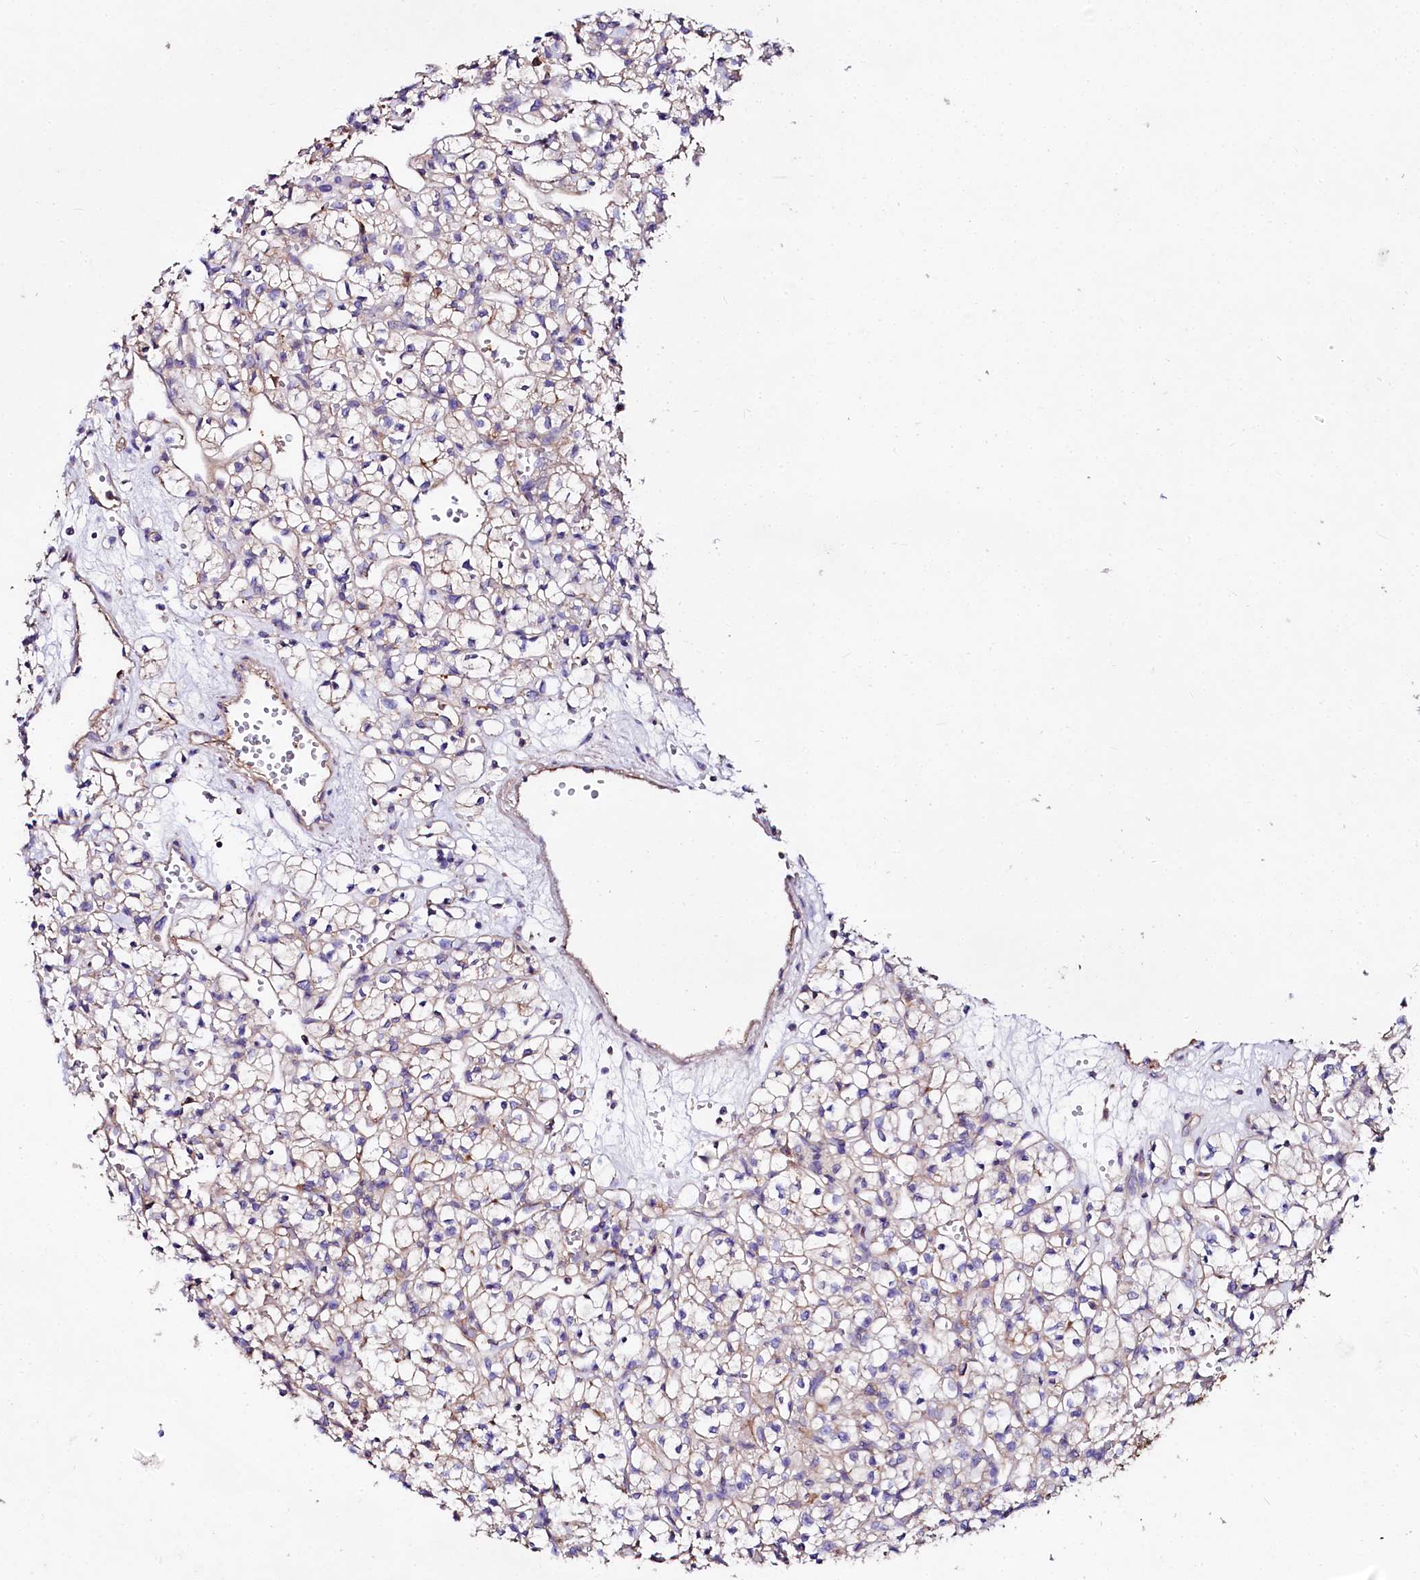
{"staining": {"intensity": "negative", "quantity": "none", "location": "none"}, "tissue": "renal cancer", "cell_type": "Tumor cells", "image_type": "cancer", "snomed": [{"axis": "morphology", "description": "Adenocarcinoma, NOS"}, {"axis": "topography", "description": "Kidney"}], "caption": "High power microscopy photomicrograph of an immunohistochemistry photomicrograph of renal cancer, revealing no significant staining in tumor cells.", "gene": "FCHSD2", "patient": {"sex": "female", "age": 59}}